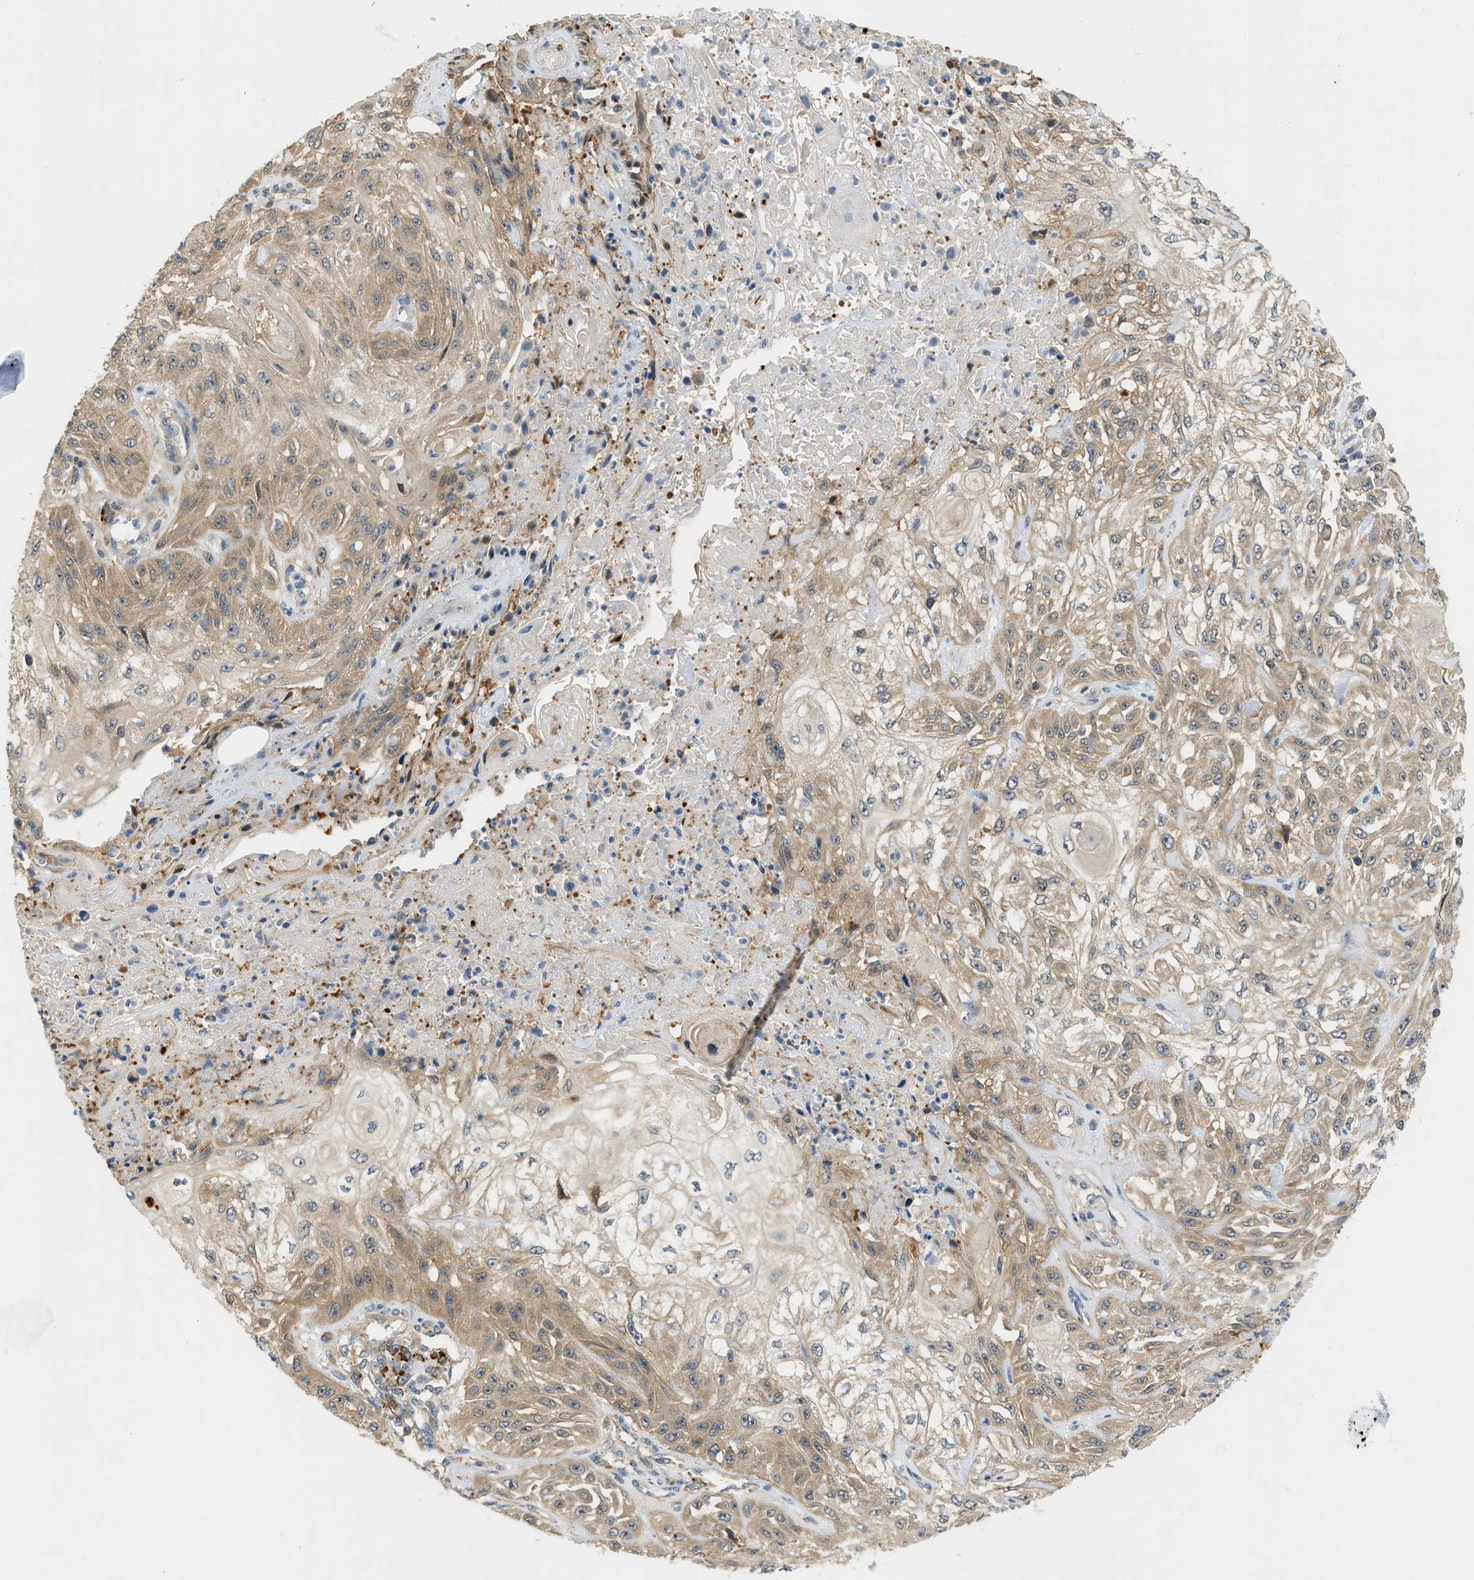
{"staining": {"intensity": "weak", "quantity": ">75%", "location": "cytoplasmic/membranous"}, "tissue": "skin cancer", "cell_type": "Tumor cells", "image_type": "cancer", "snomed": [{"axis": "morphology", "description": "Squamous cell carcinoma, NOS"}, {"axis": "morphology", "description": "Squamous cell carcinoma, metastatic, NOS"}, {"axis": "topography", "description": "Skin"}, {"axis": "topography", "description": "Lymph node"}], "caption": "Immunohistochemistry image of human skin squamous cell carcinoma stained for a protein (brown), which exhibits low levels of weak cytoplasmic/membranous staining in about >75% of tumor cells.", "gene": "PDCL3", "patient": {"sex": "male", "age": 75}}